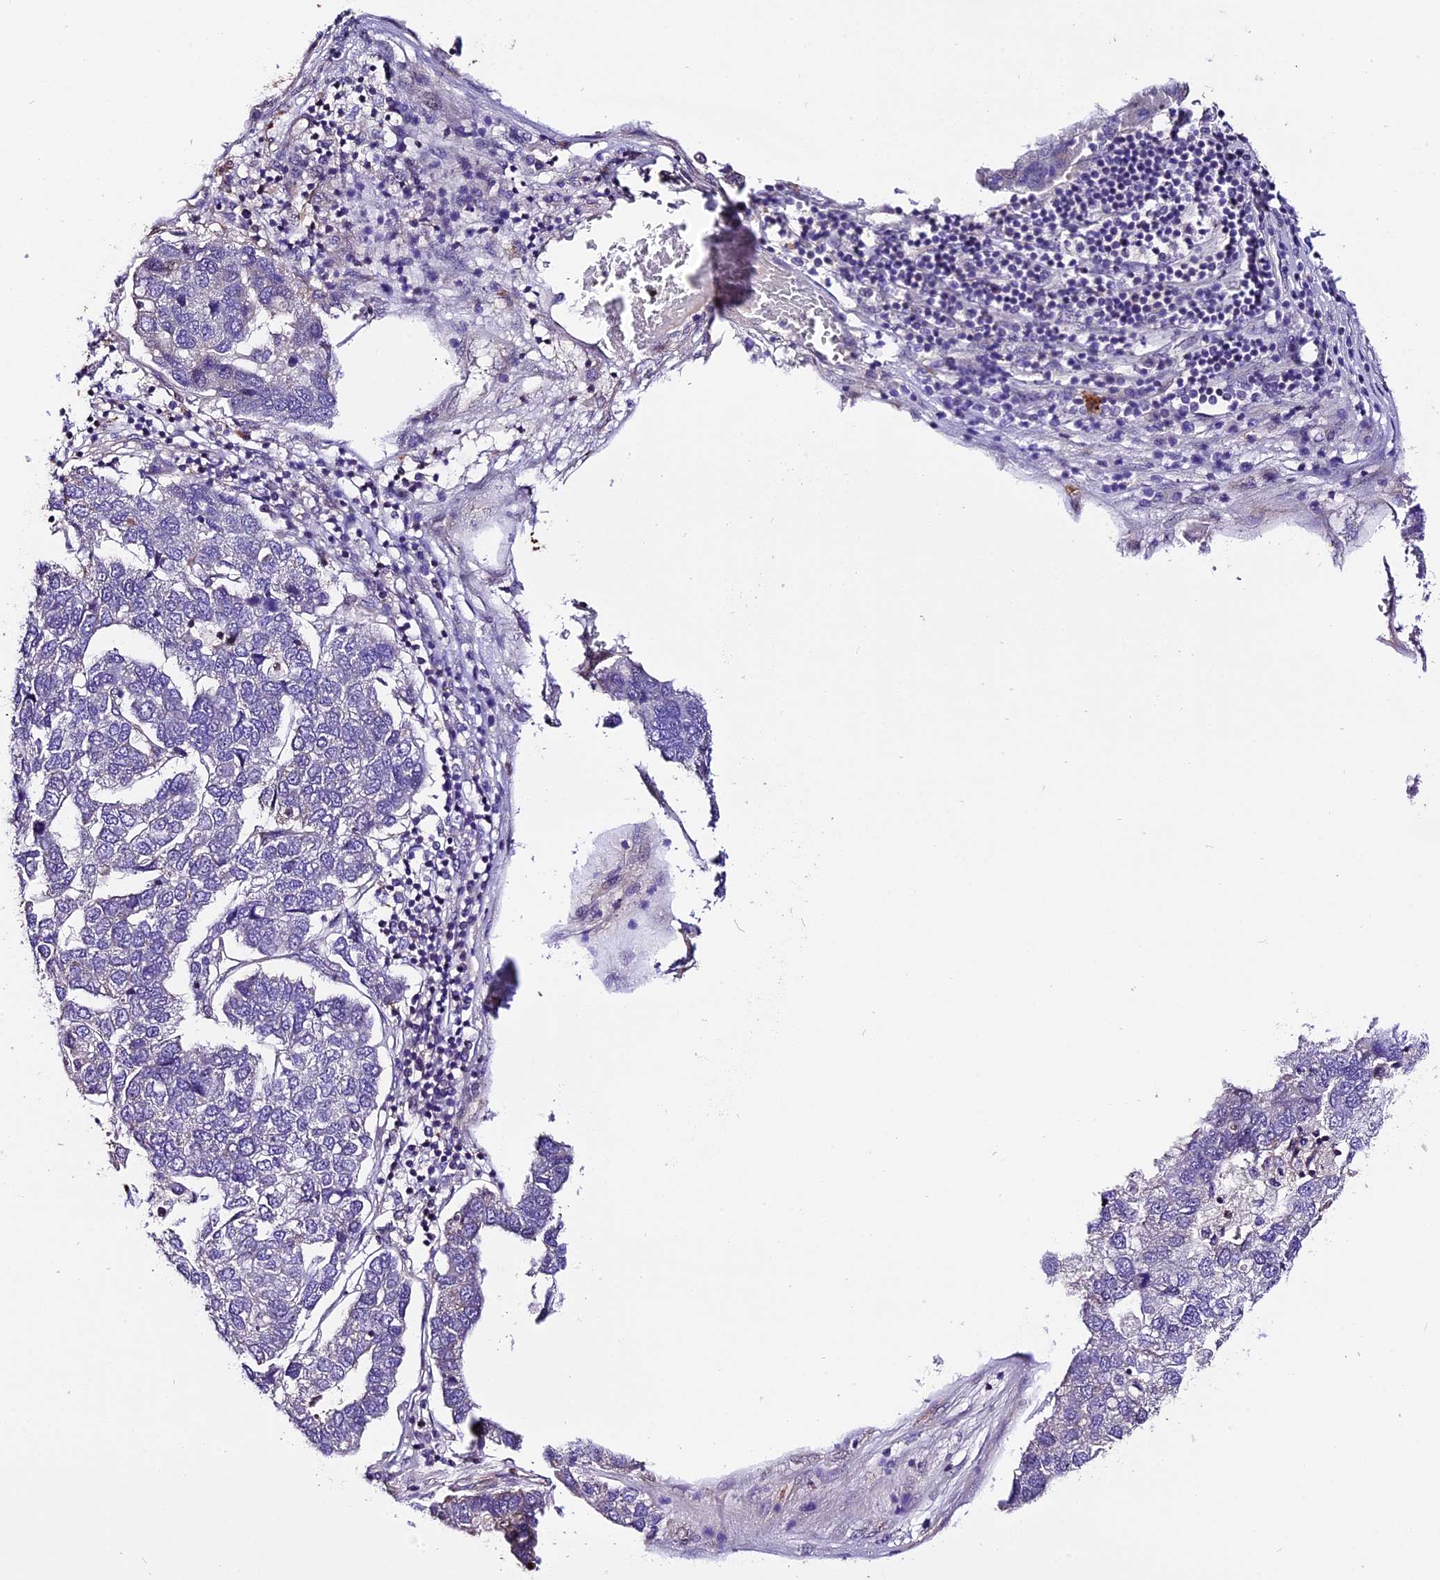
{"staining": {"intensity": "negative", "quantity": "none", "location": "none"}, "tissue": "pancreatic cancer", "cell_type": "Tumor cells", "image_type": "cancer", "snomed": [{"axis": "morphology", "description": "Adenocarcinoma, NOS"}, {"axis": "topography", "description": "Pancreas"}], "caption": "This is an IHC histopathology image of human adenocarcinoma (pancreatic). There is no expression in tumor cells.", "gene": "MAP3K7CL", "patient": {"sex": "female", "age": 61}}